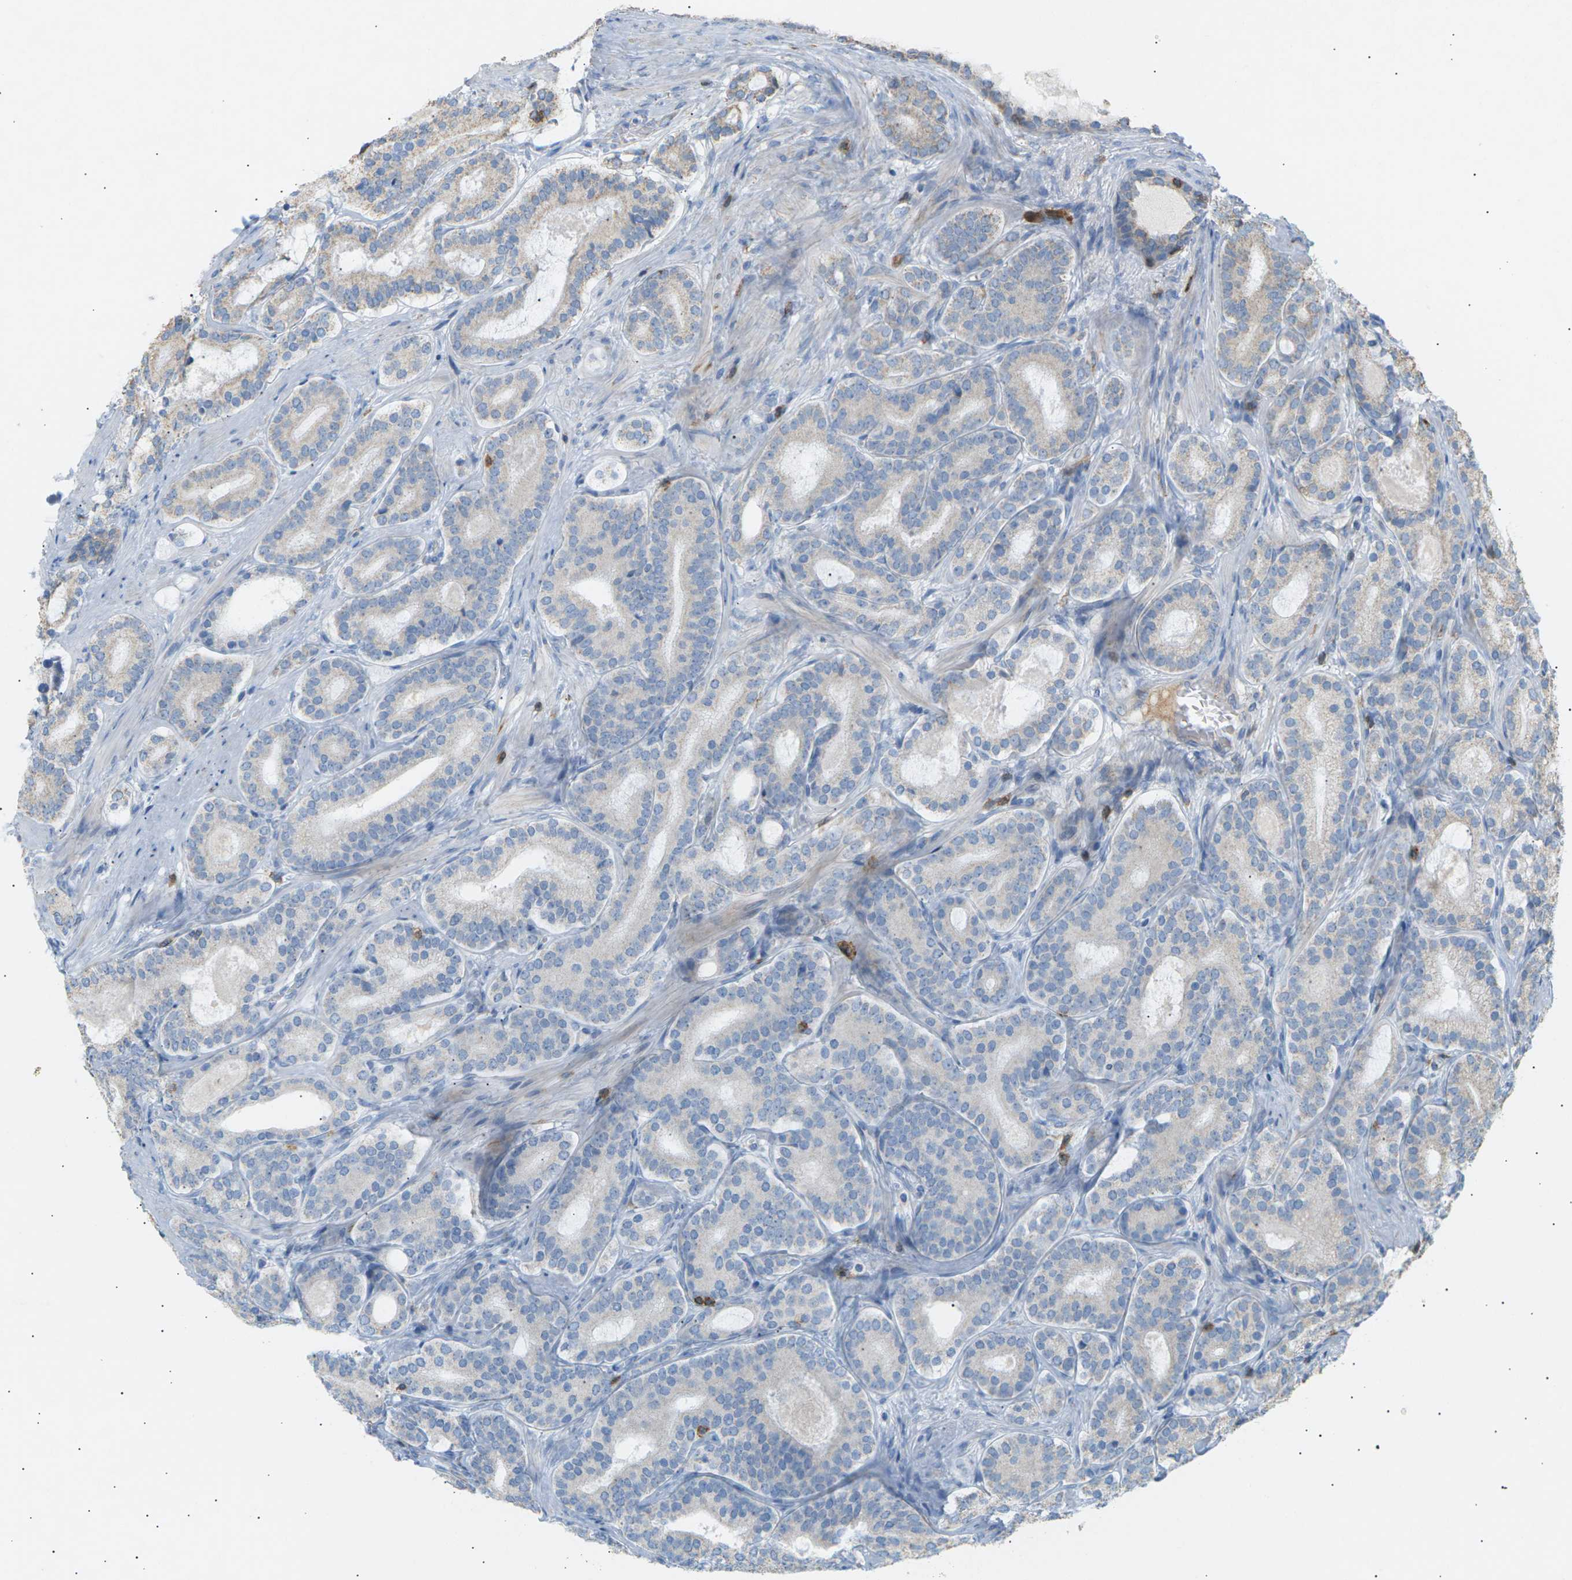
{"staining": {"intensity": "negative", "quantity": "none", "location": "none"}, "tissue": "prostate cancer", "cell_type": "Tumor cells", "image_type": "cancer", "snomed": [{"axis": "morphology", "description": "Adenocarcinoma, High grade"}, {"axis": "topography", "description": "Prostate"}], "caption": "IHC of human prostate adenocarcinoma (high-grade) reveals no staining in tumor cells.", "gene": "LIME1", "patient": {"sex": "male", "age": 60}}